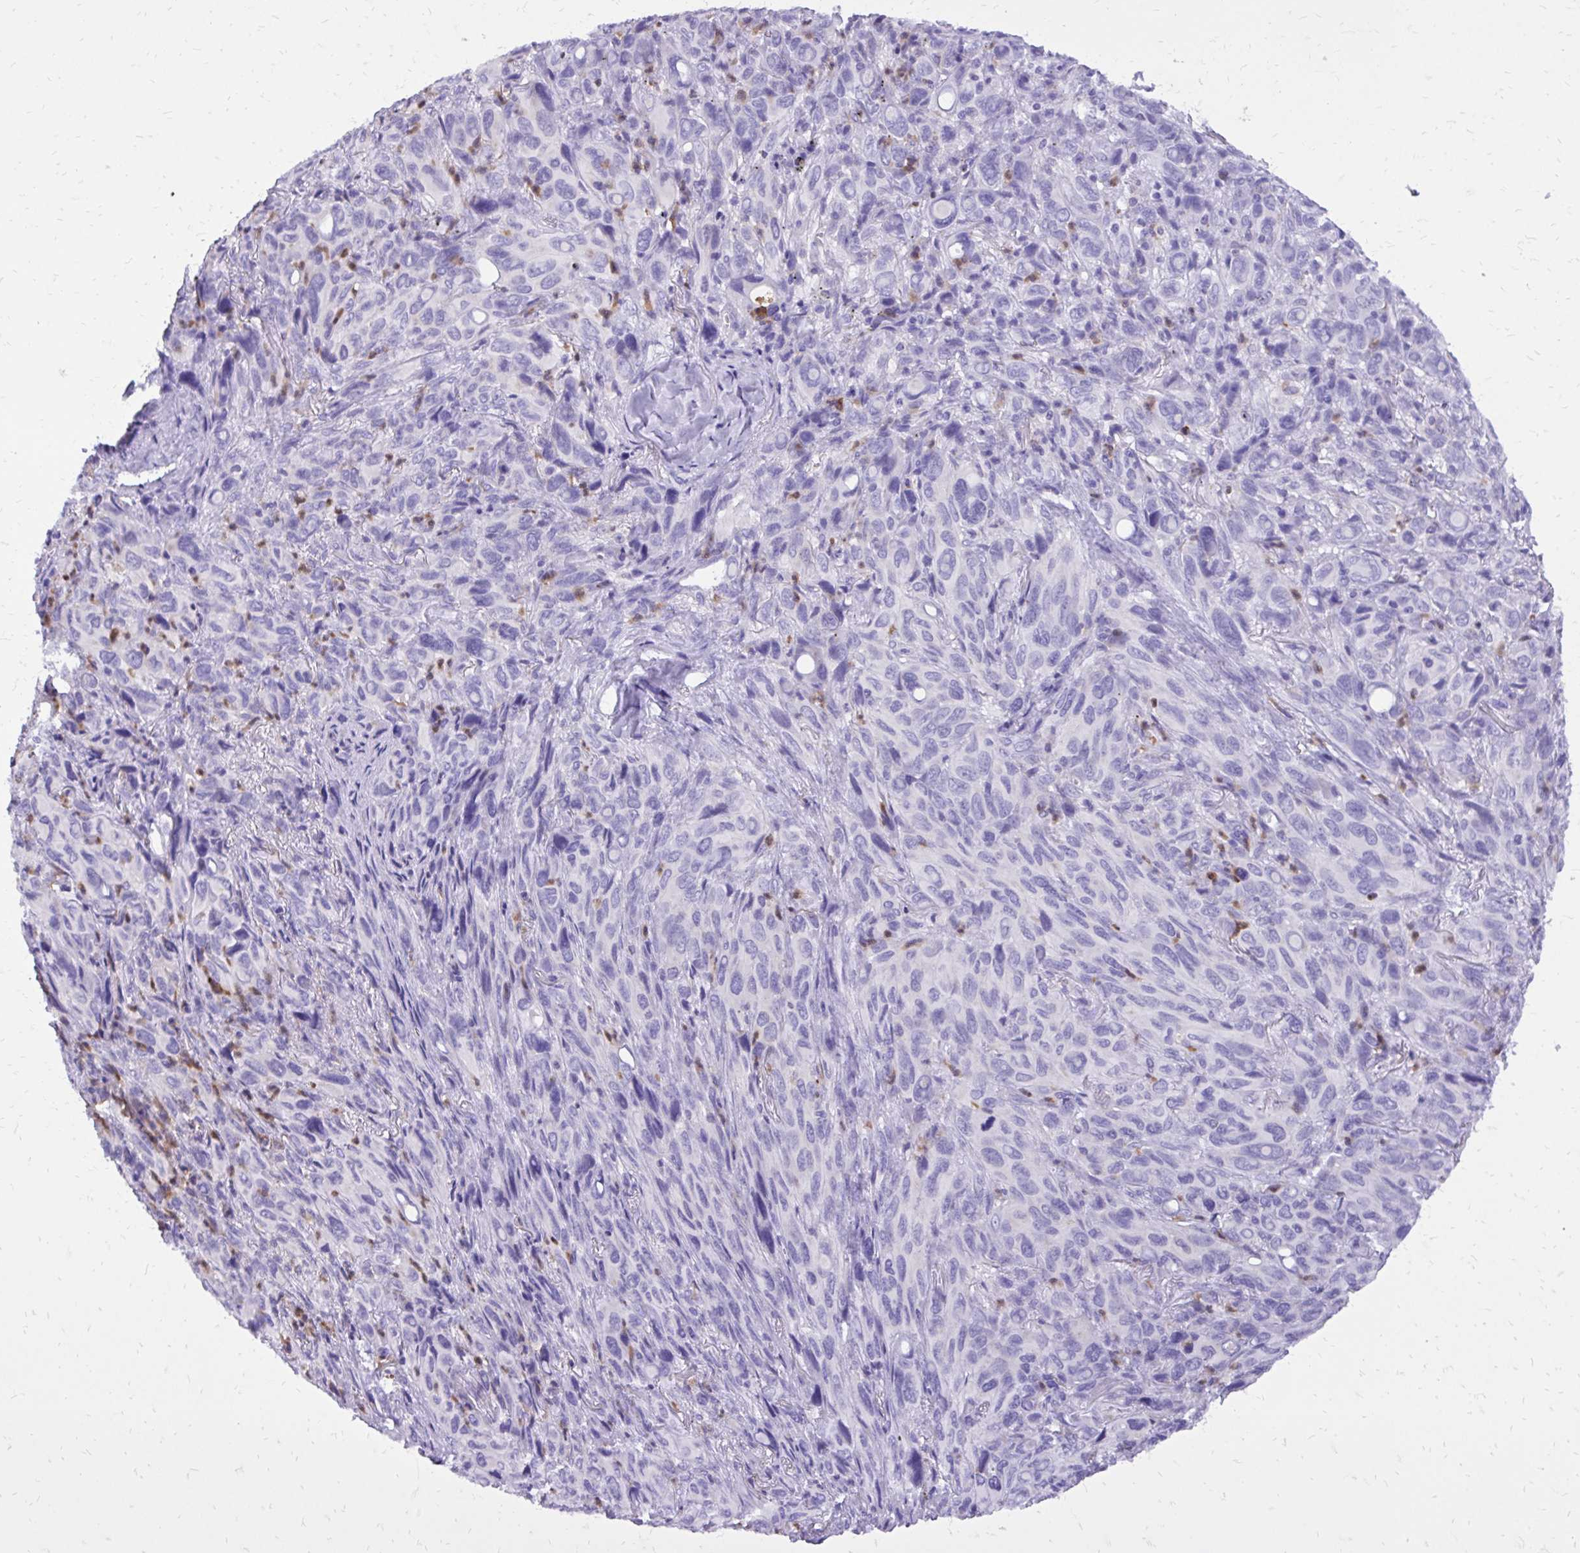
{"staining": {"intensity": "negative", "quantity": "none", "location": "none"}, "tissue": "melanoma", "cell_type": "Tumor cells", "image_type": "cancer", "snomed": [{"axis": "morphology", "description": "Malignant melanoma, Metastatic site"}, {"axis": "topography", "description": "Lung"}], "caption": "A high-resolution photomicrograph shows immunohistochemistry (IHC) staining of malignant melanoma (metastatic site), which exhibits no significant expression in tumor cells.", "gene": "CAT", "patient": {"sex": "male", "age": 48}}